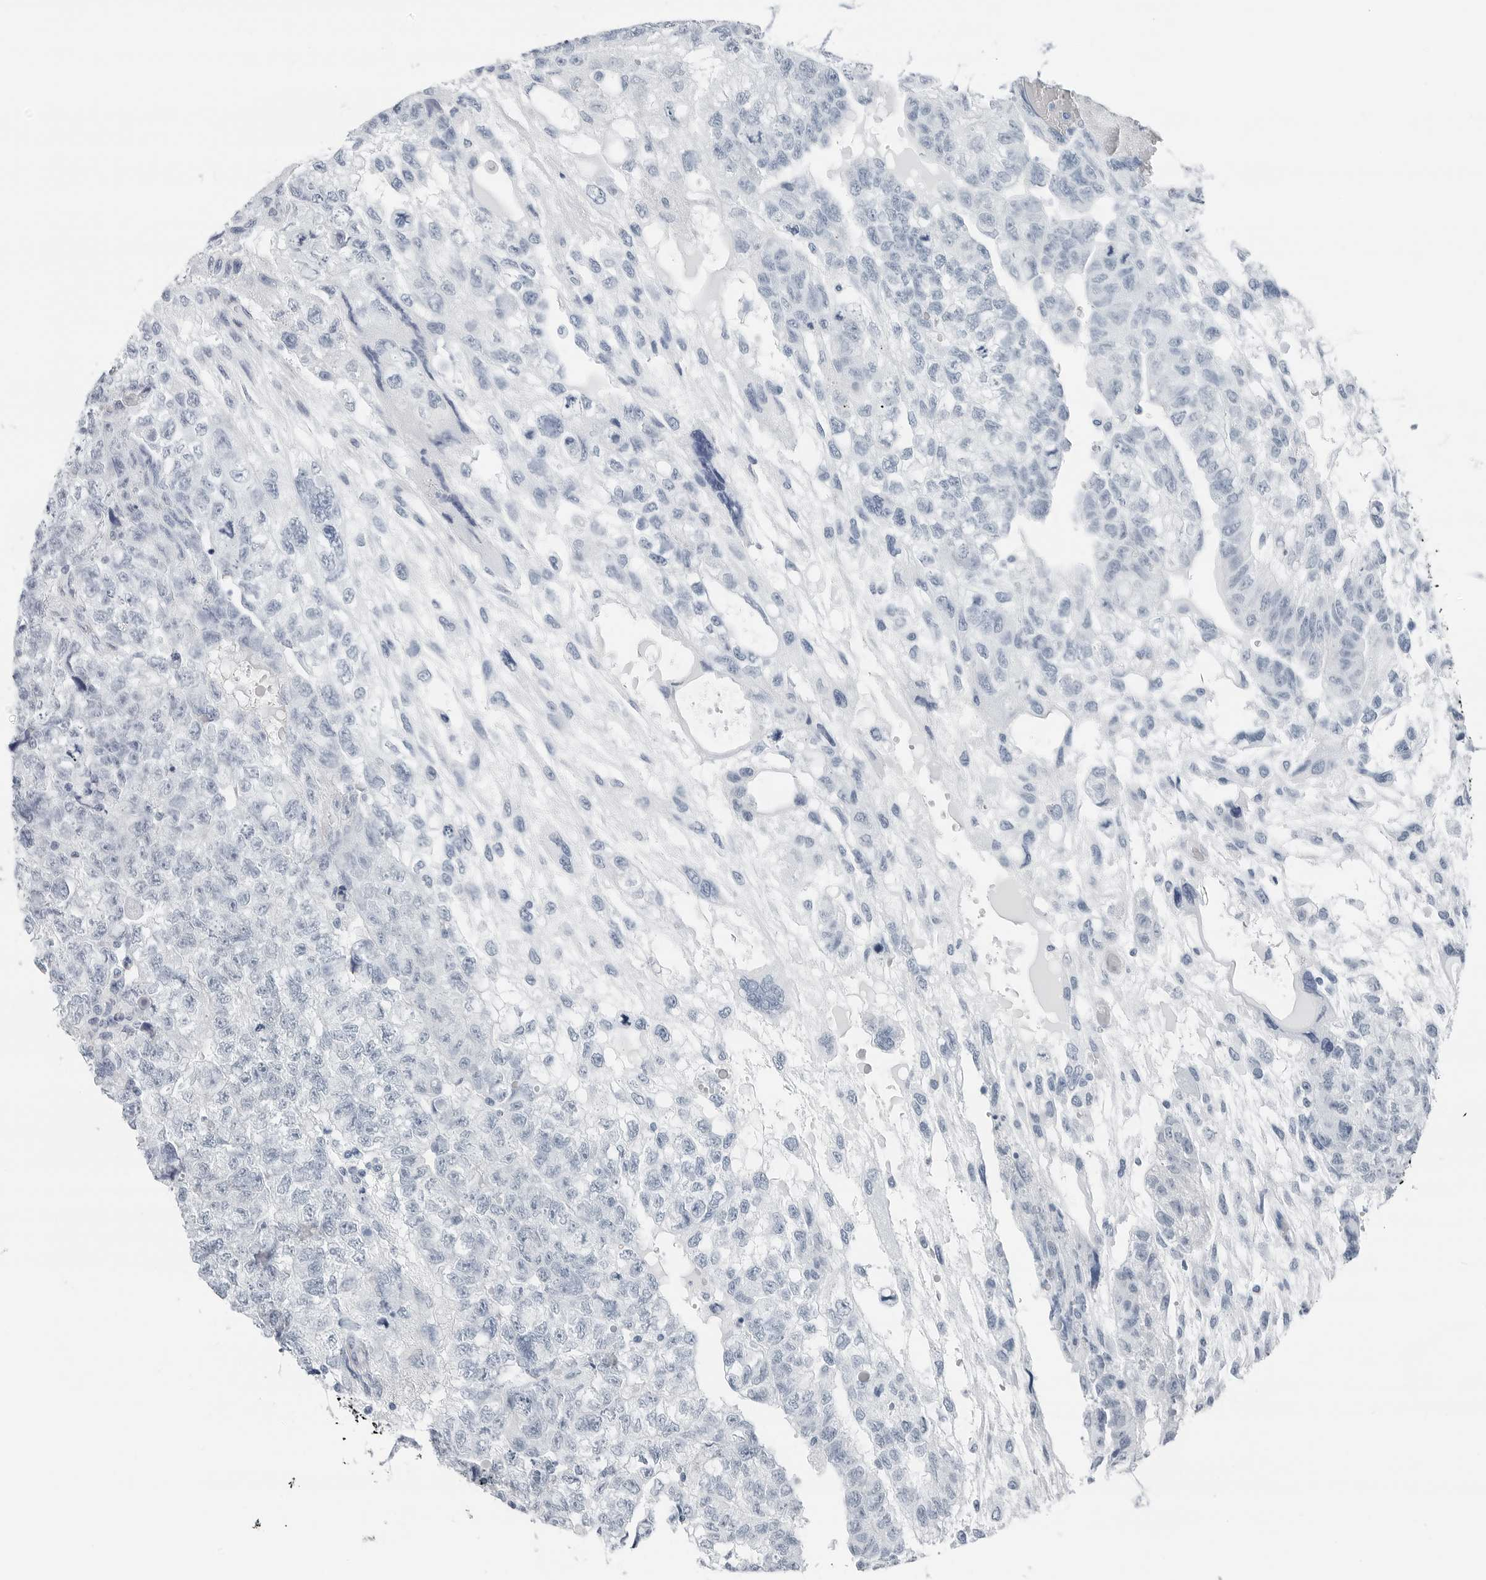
{"staining": {"intensity": "negative", "quantity": "none", "location": "none"}, "tissue": "testis cancer", "cell_type": "Tumor cells", "image_type": "cancer", "snomed": [{"axis": "morphology", "description": "Carcinoma, Embryonal, NOS"}, {"axis": "topography", "description": "Testis"}], "caption": "A high-resolution histopathology image shows immunohistochemistry staining of testis cancer, which exhibits no significant staining in tumor cells.", "gene": "SLPI", "patient": {"sex": "male", "age": 36}}